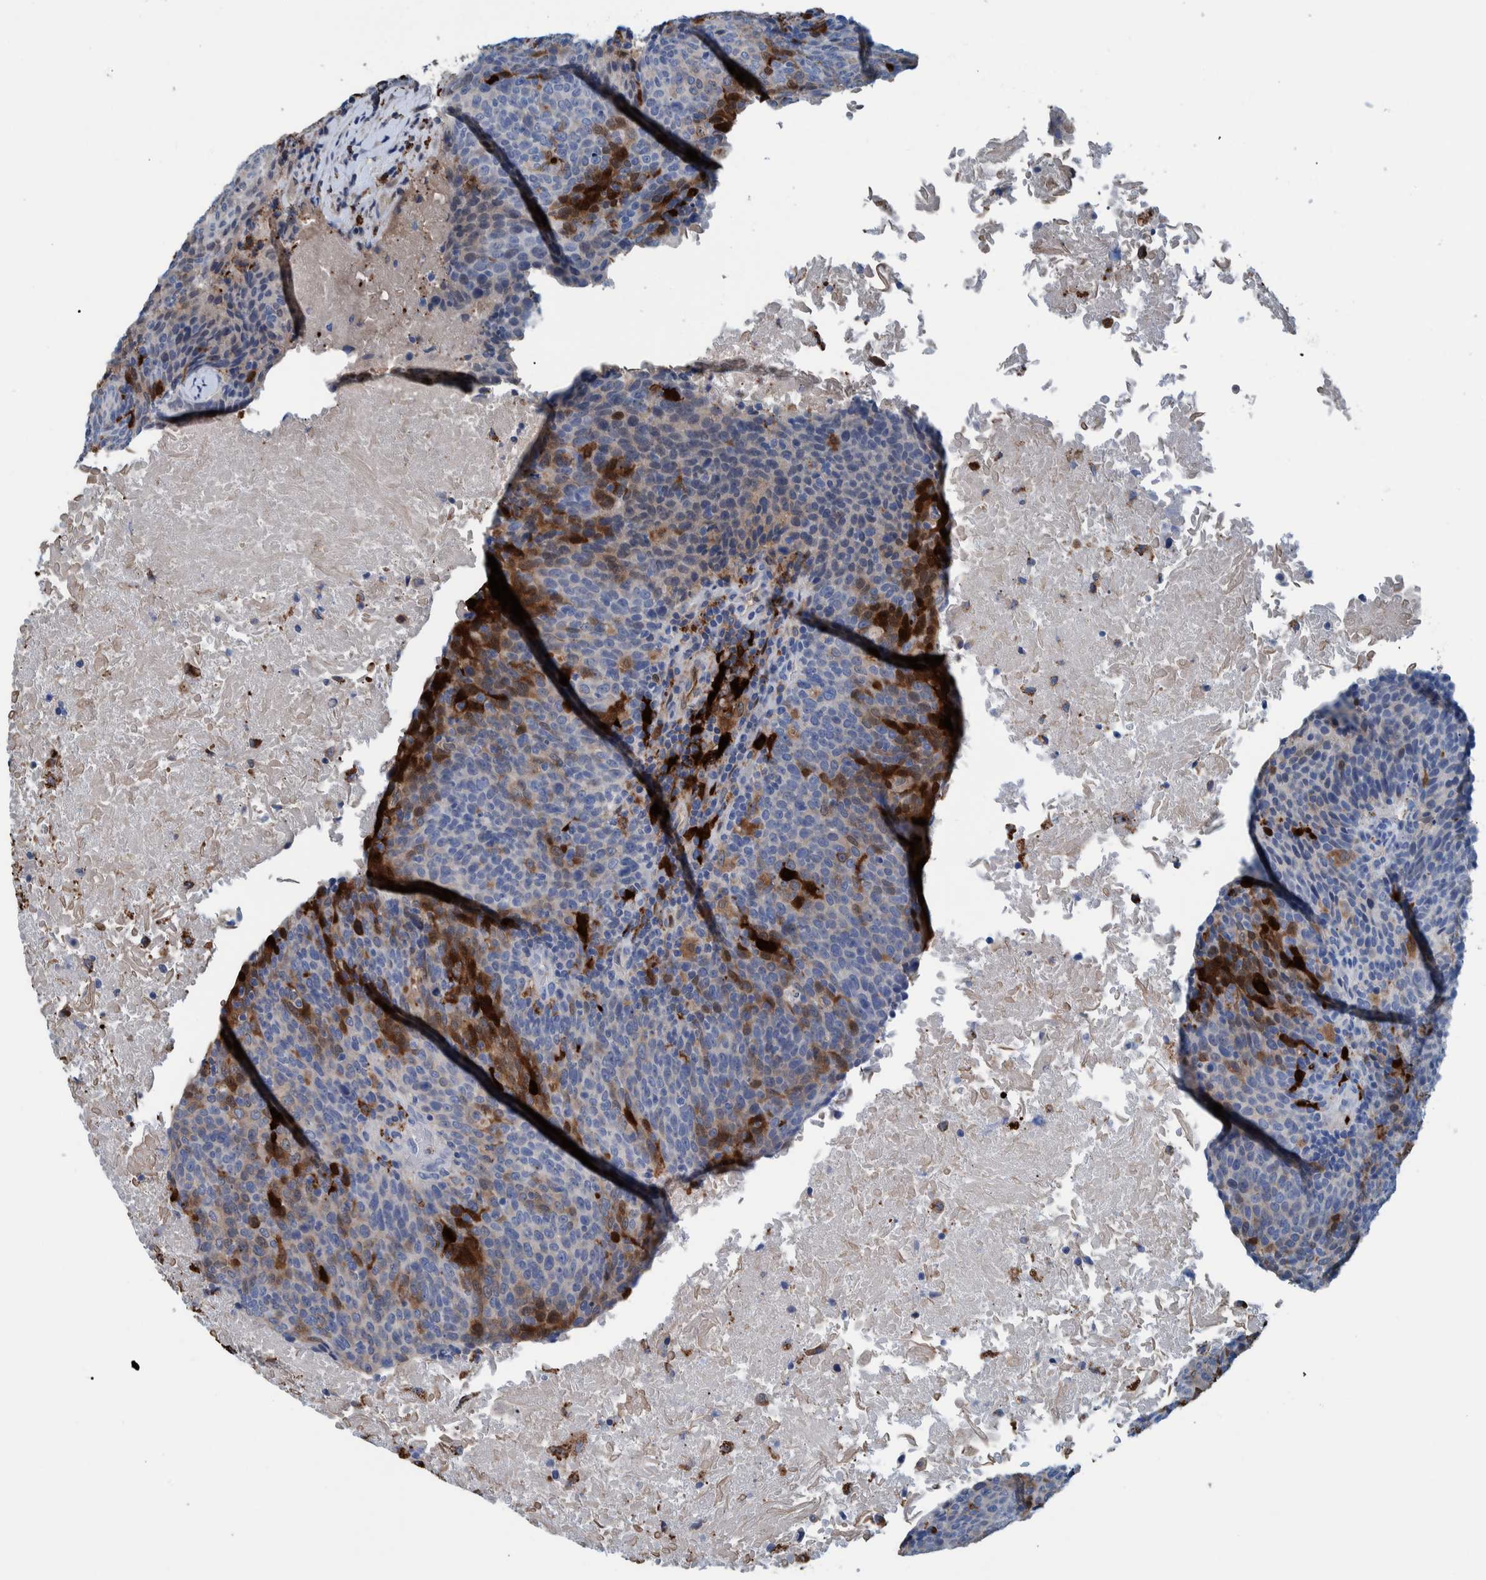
{"staining": {"intensity": "moderate", "quantity": "<25%", "location": "cytoplasmic/membranous"}, "tissue": "head and neck cancer", "cell_type": "Tumor cells", "image_type": "cancer", "snomed": [{"axis": "morphology", "description": "Squamous cell carcinoma, NOS"}, {"axis": "morphology", "description": "Squamous cell carcinoma, metastatic, NOS"}, {"axis": "topography", "description": "Lymph node"}, {"axis": "topography", "description": "Head-Neck"}], "caption": "Moderate cytoplasmic/membranous staining is seen in approximately <25% of tumor cells in metastatic squamous cell carcinoma (head and neck).", "gene": "IDO1", "patient": {"sex": "male", "age": 62}}